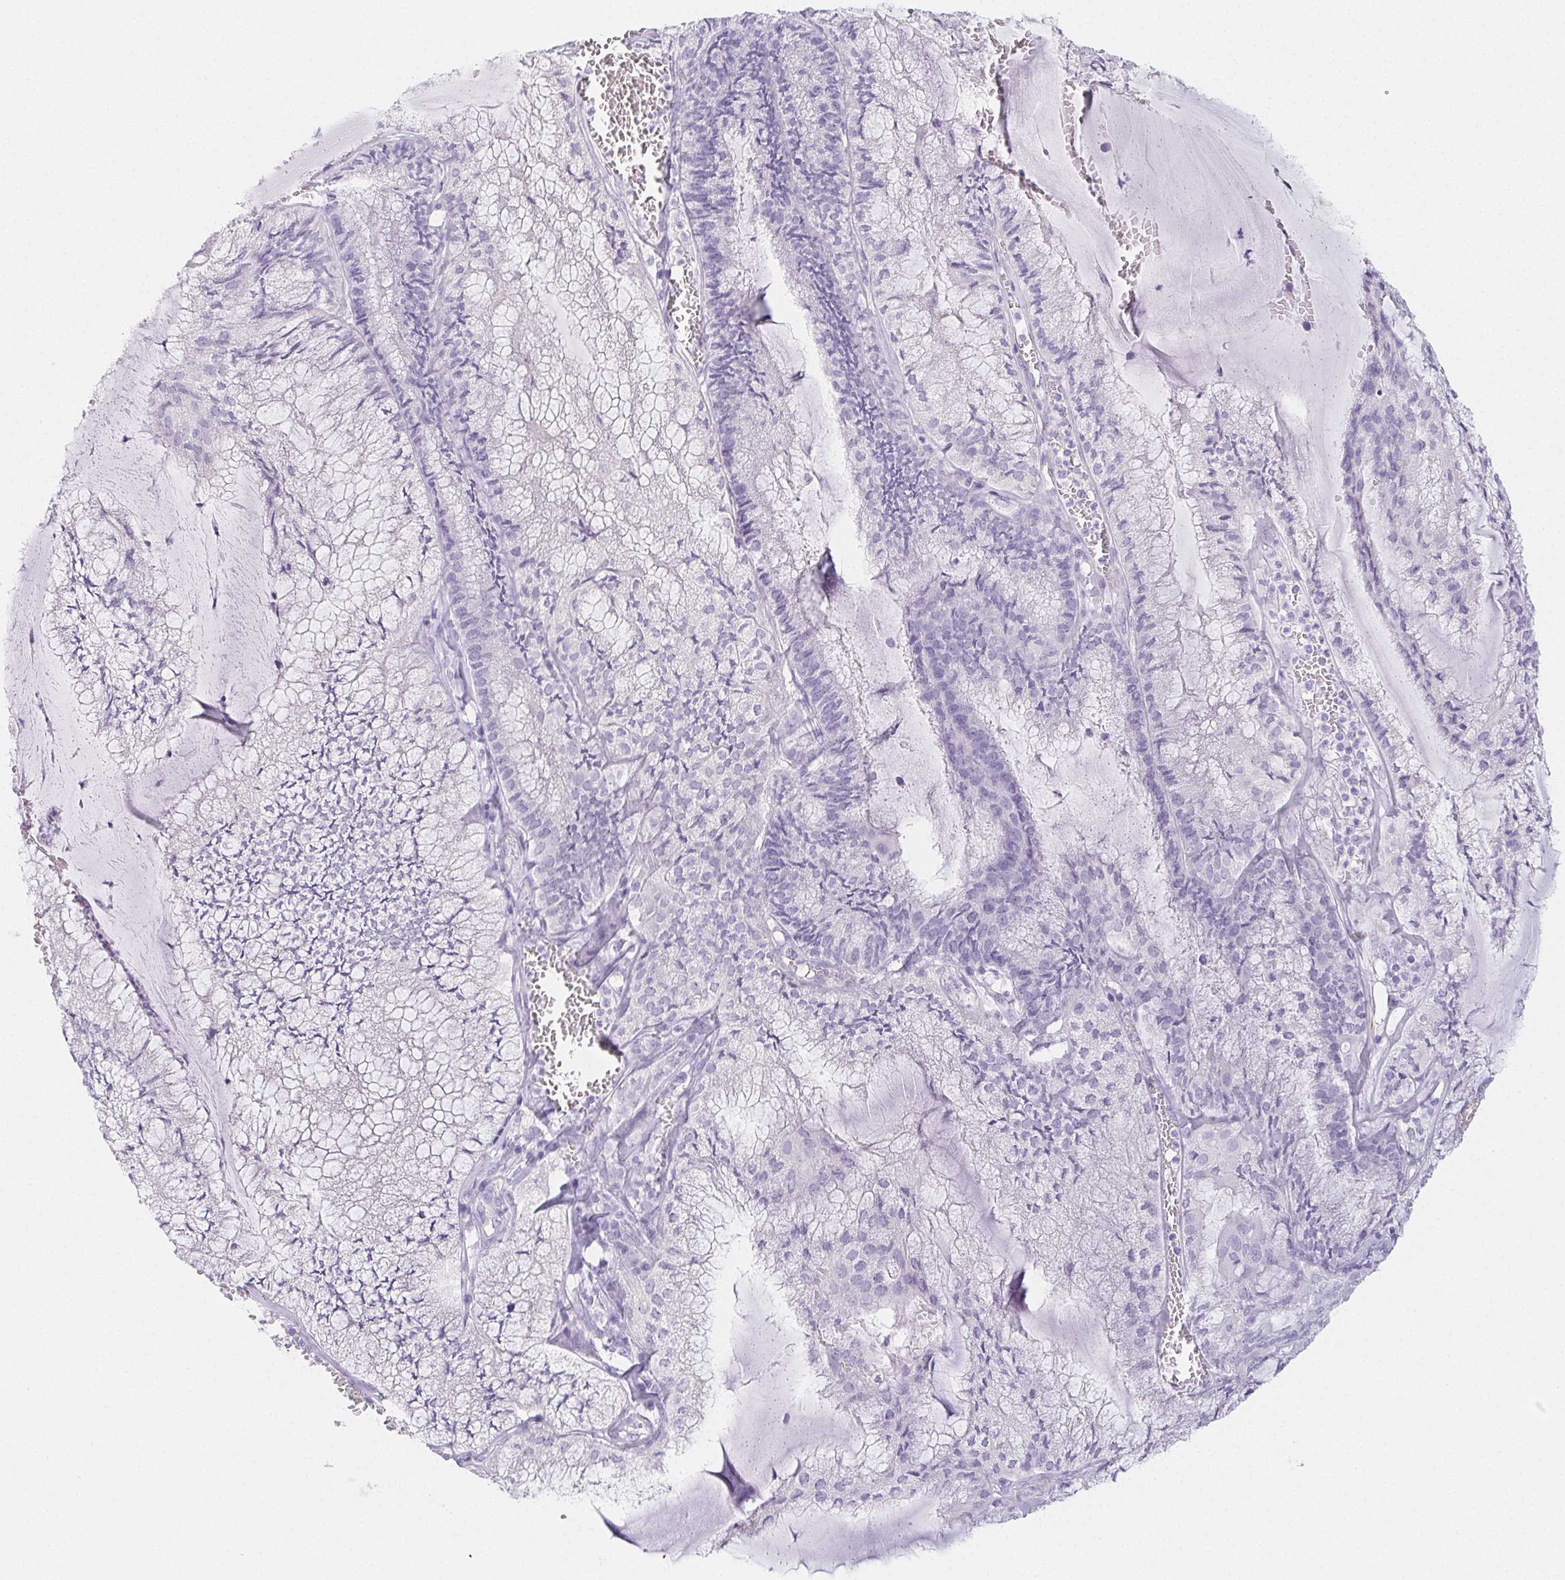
{"staining": {"intensity": "negative", "quantity": "none", "location": "none"}, "tissue": "endometrial cancer", "cell_type": "Tumor cells", "image_type": "cancer", "snomed": [{"axis": "morphology", "description": "Carcinoma, NOS"}, {"axis": "topography", "description": "Endometrium"}], "caption": "Immunohistochemistry photomicrograph of endometrial cancer (carcinoma) stained for a protein (brown), which demonstrates no expression in tumor cells.", "gene": "HRC", "patient": {"sex": "female", "age": 62}}